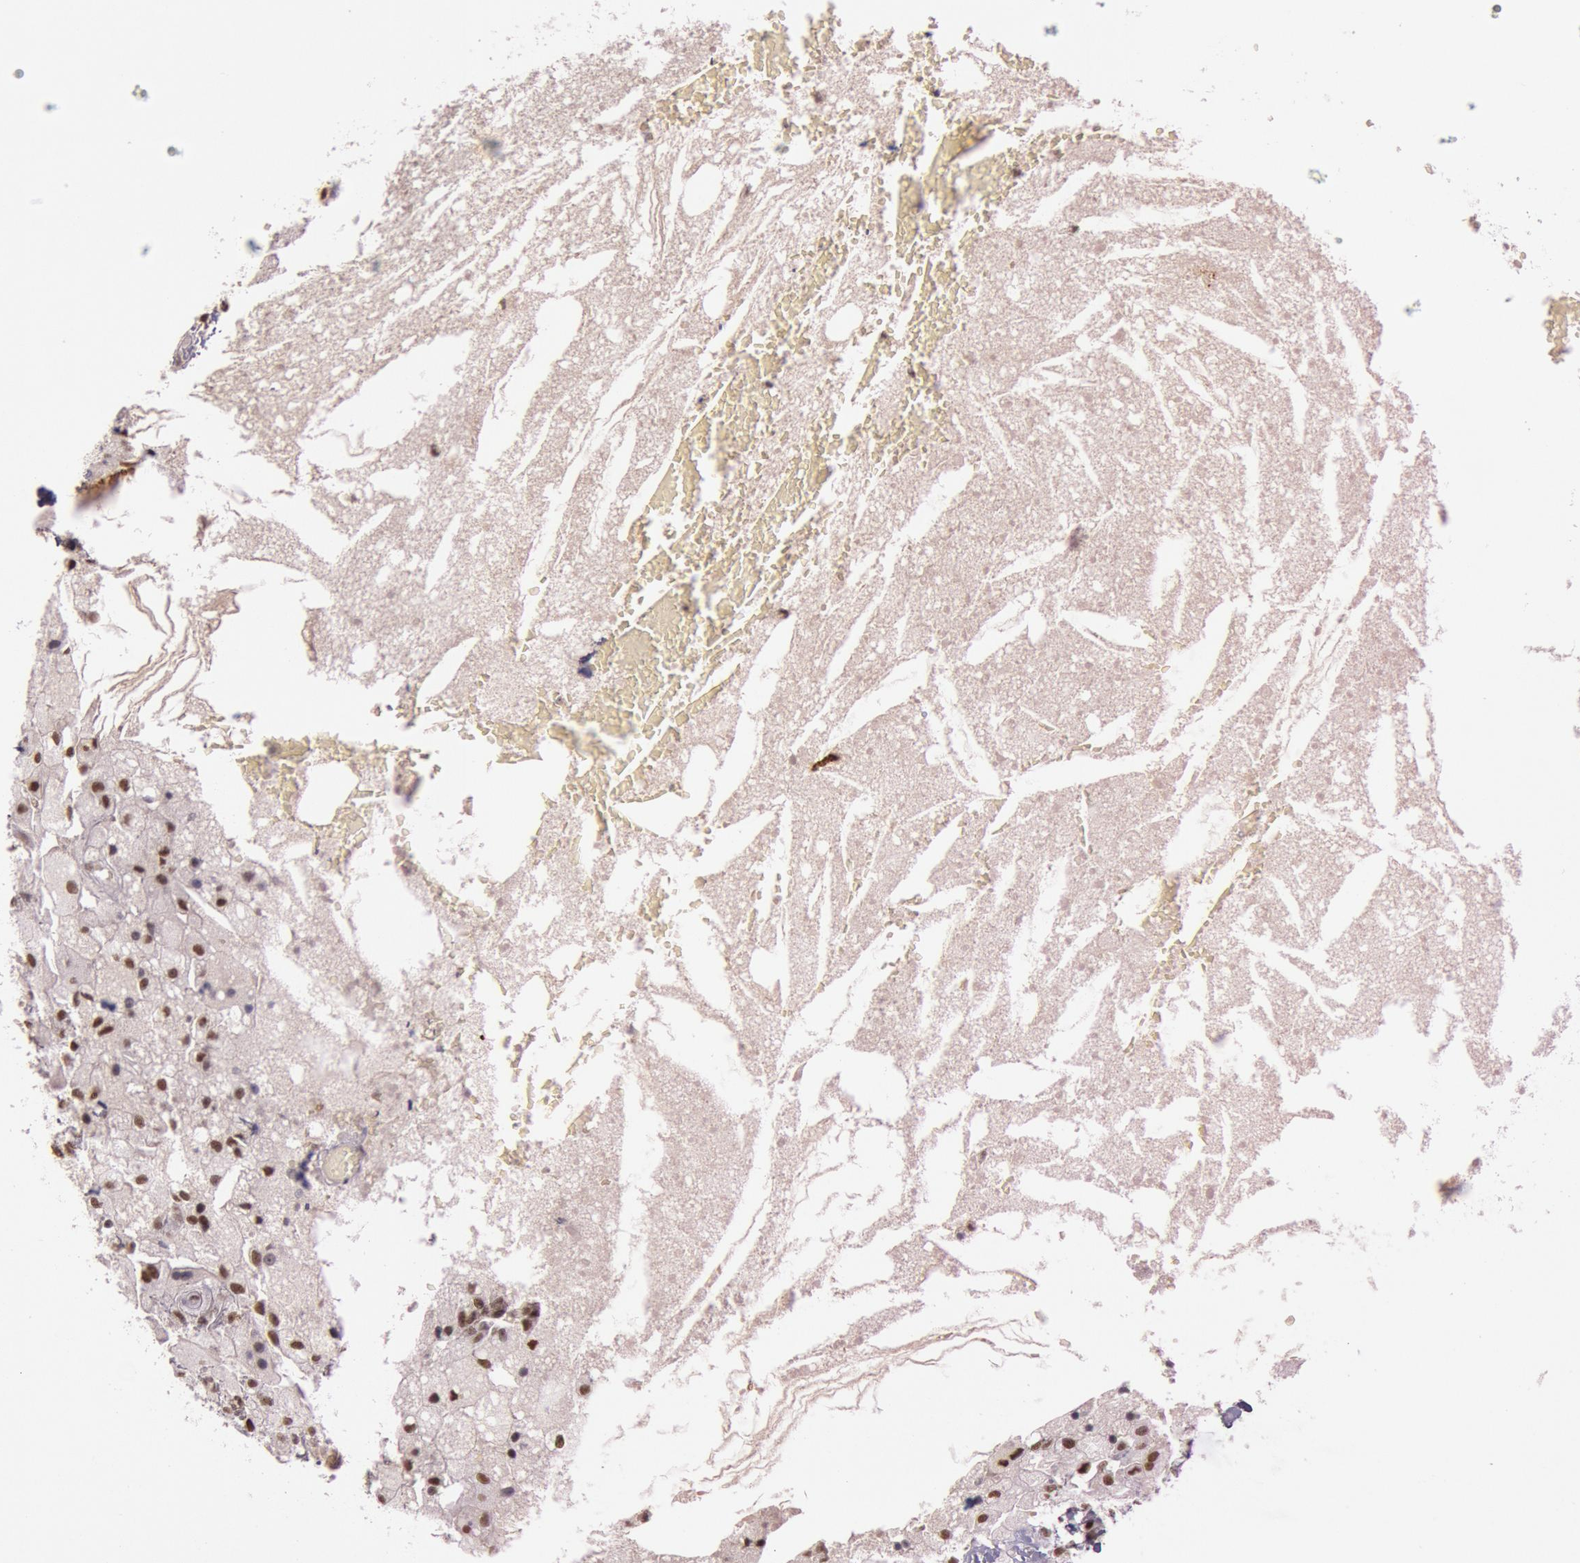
{"staining": {"intensity": "moderate", "quantity": ">75%", "location": "nuclear"}, "tissue": "breast cancer", "cell_type": "Tumor cells", "image_type": "cancer", "snomed": [{"axis": "morphology", "description": "Duct carcinoma"}, {"axis": "topography", "description": "Breast"}], "caption": "The histopathology image exhibits a brown stain indicating the presence of a protein in the nuclear of tumor cells in invasive ductal carcinoma (breast). Using DAB (brown) and hematoxylin (blue) stains, captured at high magnification using brightfield microscopy.", "gene": "TASL", "patient": {"sex": "female", "age": 27}}